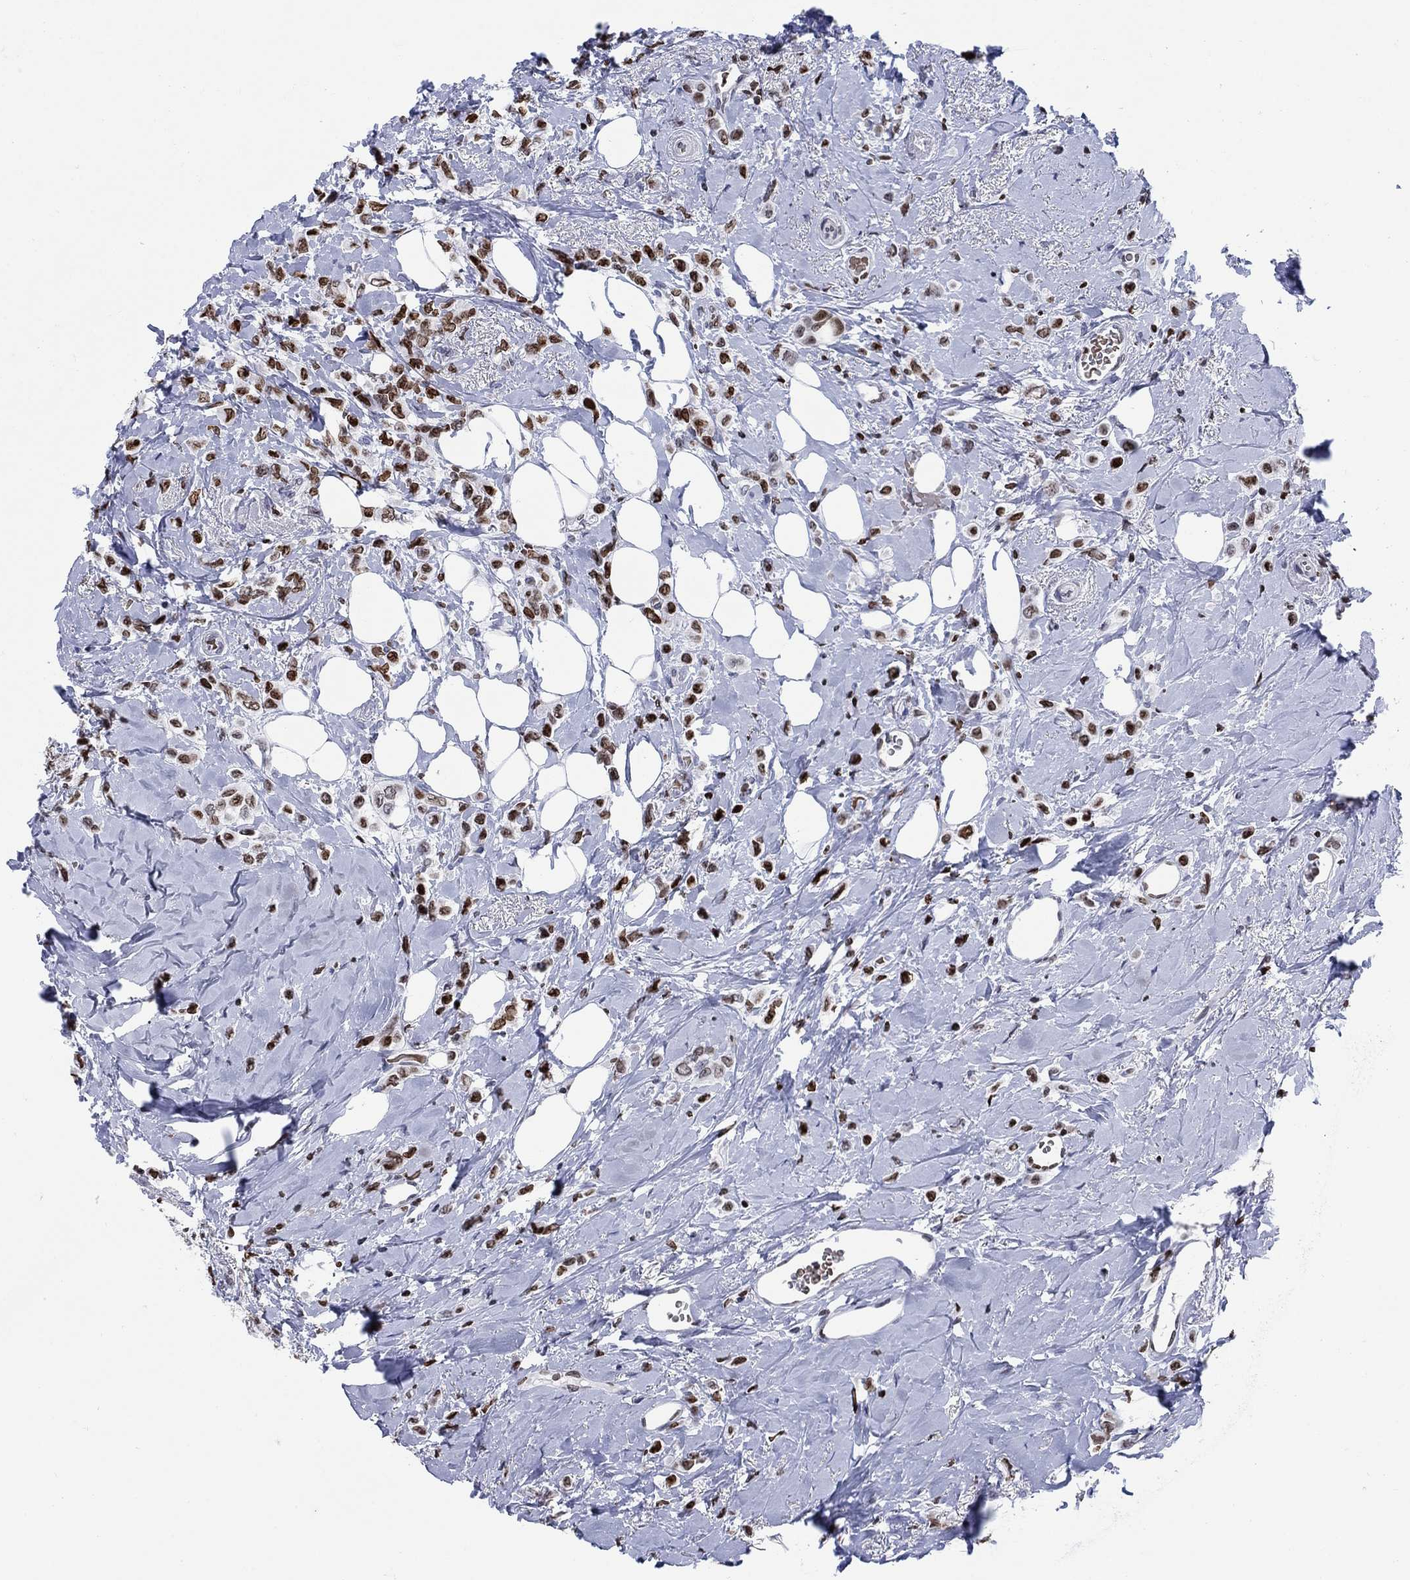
{"staining": {"intensity": "strong", "quantity": ">75%", "location": "nuclear"}, "tissue": "breast cancer", "cell_type": "Tumor cells", "image_type": "cancer", "snomed": [{"axis": "morphology", "description": "Lobular carcinoma"}, {"axis": "topography", "description": "Breast"}], "caption": "Immunohistochemical staining of breast cancer displays high levels of strong nuclear protein staining in approximately >75% of tumor cells. Immunohistochemistry (ihc) stains the protein of interest in brown and the nuclei are stained blue.", "gene": "HMGA1", "patient": {"sex": "female", "age": 66}}